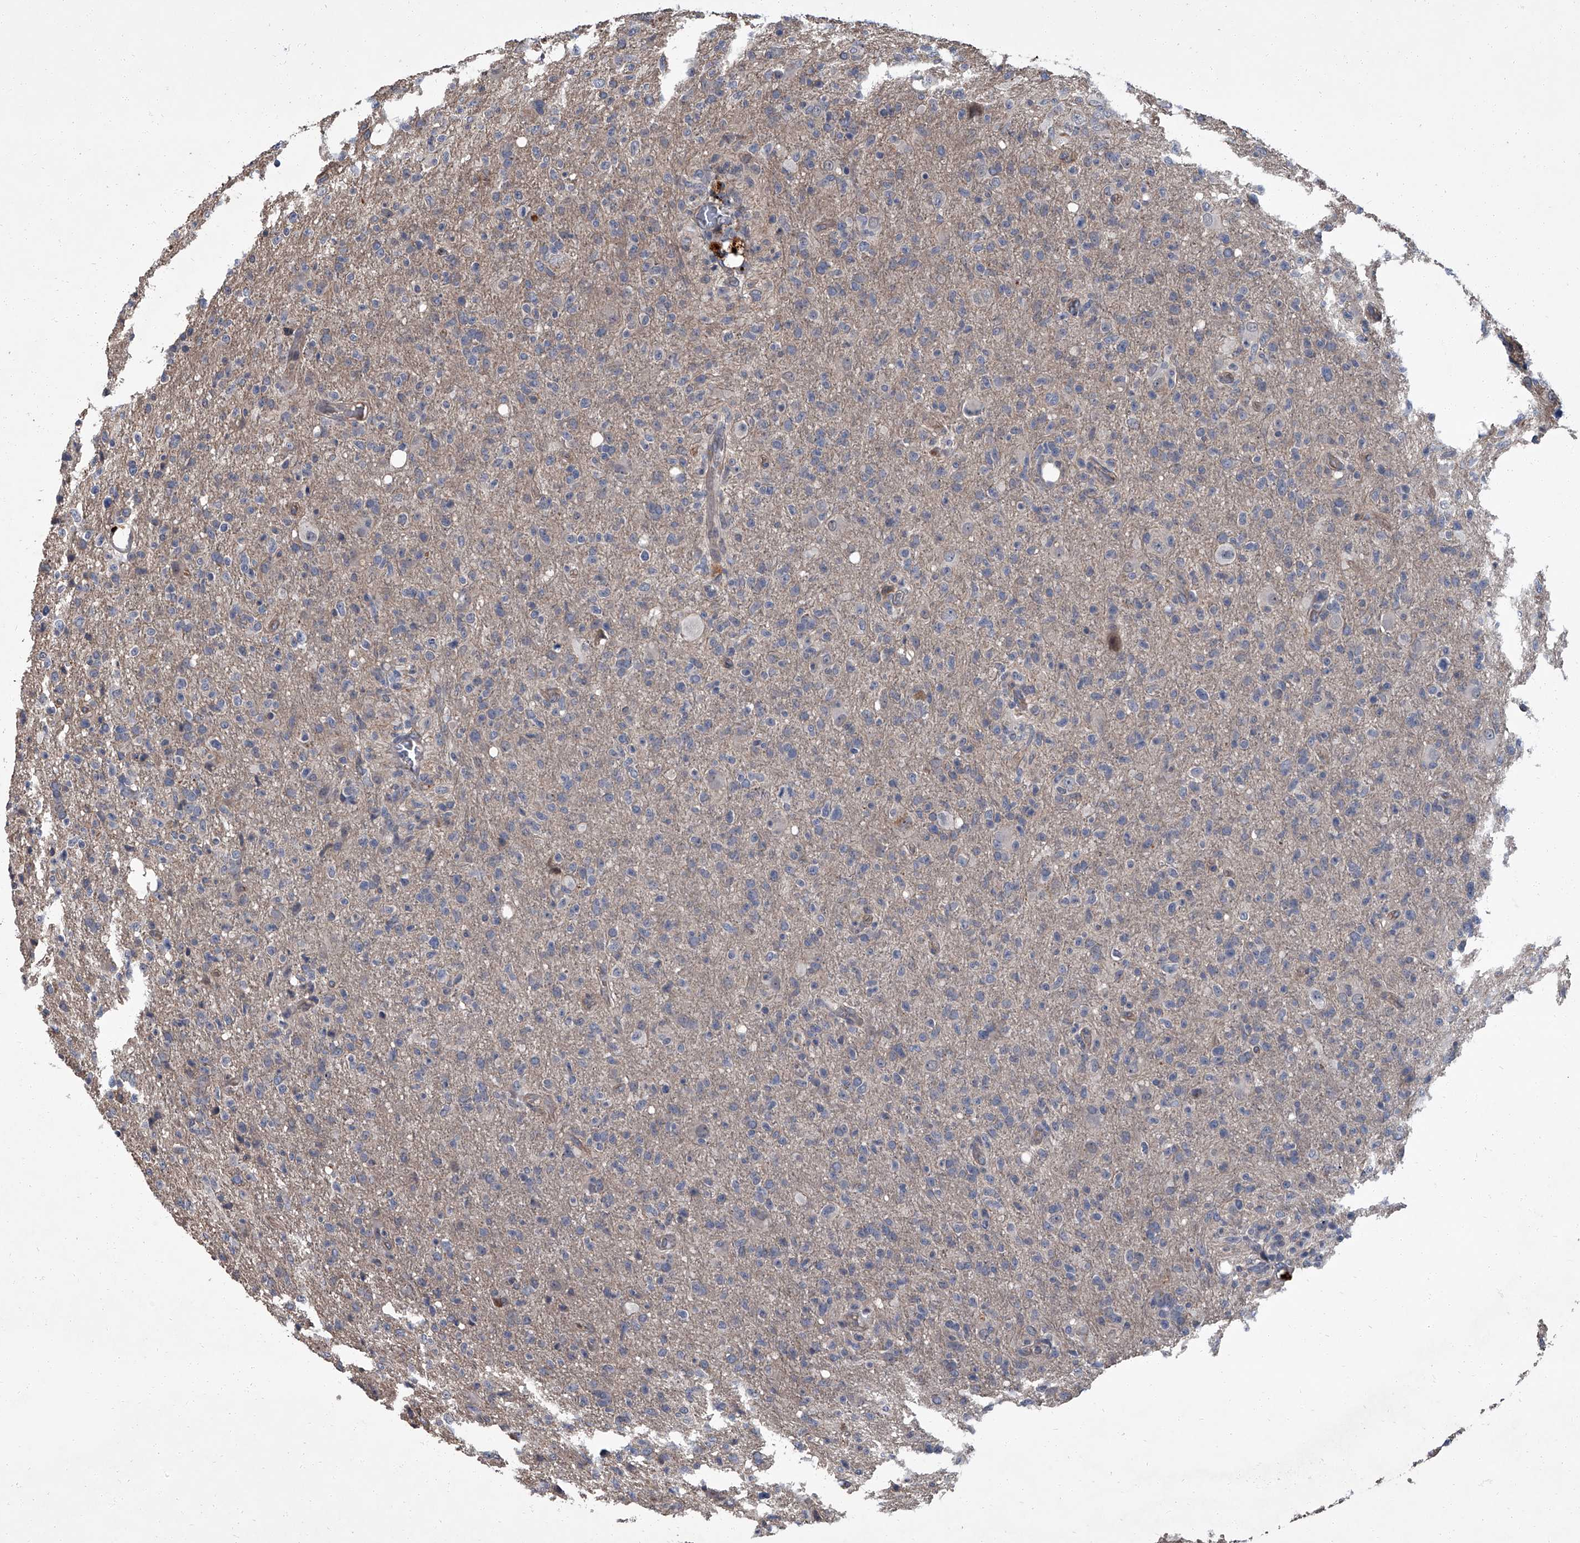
{"staining": {"intensity": "negative", "quantity": "none", "location": "none"}, "tissue": "glioma", "cell_type": "Tumor cells", "image_type": "cancer", "snomed": [{"axis": "morphology", "description": "Glioma, malignant, High grade"}, {"axis": "topography", "description": "Brain"}], "caption": "Protein analysis of high-grade glioma (malignant) reveals no significant staining in tumor cells. (Brightfield microscopy of DAB (3,3'-diaminobenzidine) immunohistochemistry (IHC) at high magnification).", "gene": "SIRT4", "patient": {"sex": "female", "age": 57}}